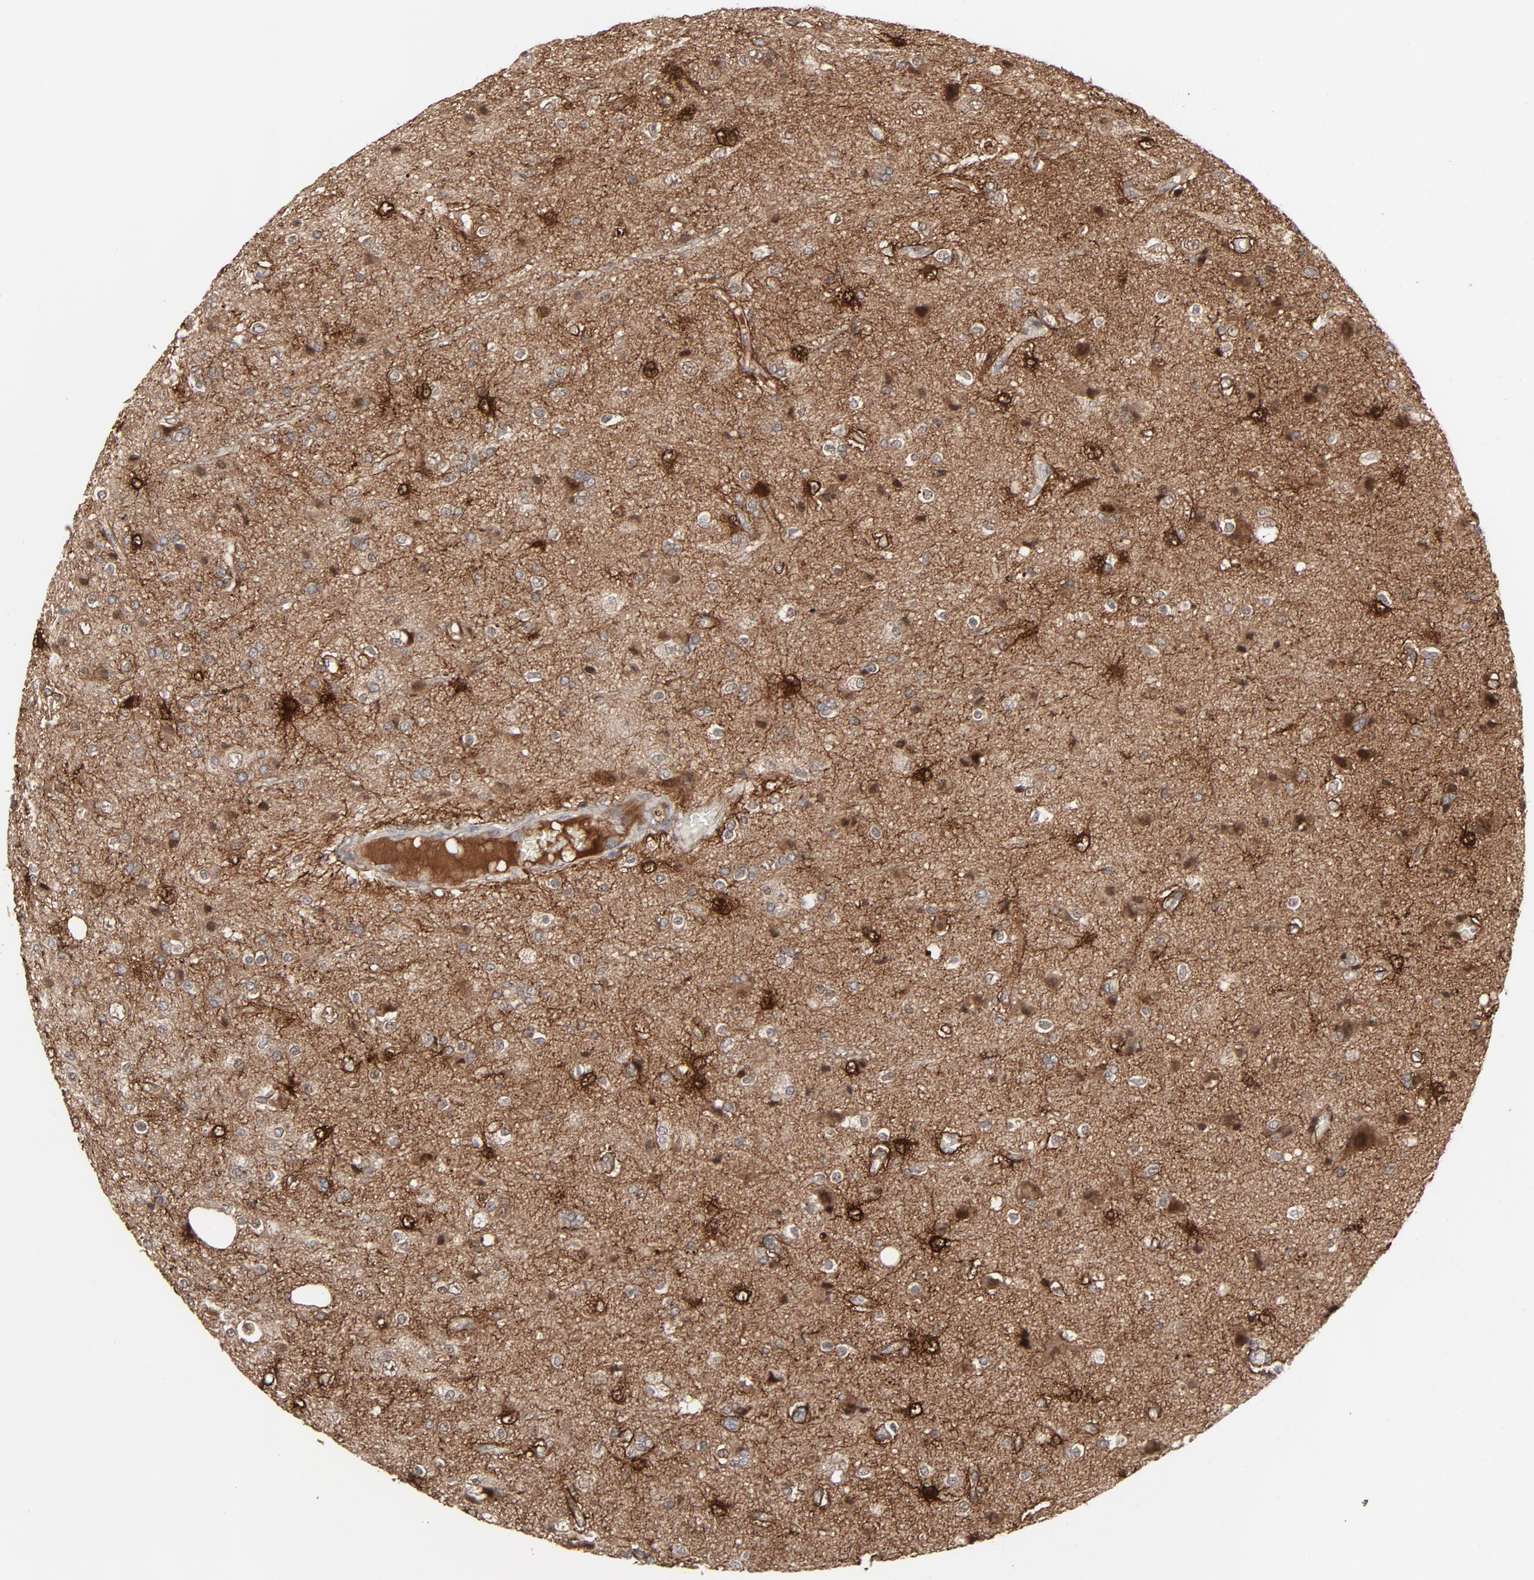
{"staining": {"intensity": "strong", "quantity": ">75%", "location": "cytoplasmic/membranous,nuclear"}, "tissue": "glioma", "cell_type": "Tumor cells", "image_type": "cancer", "snomed": [{"axis": "morphology", "description": "Glioma, malignant, High grade"}, {"axis": "topography", "description": "Brain"}], "caption": "The photomicrograph exhibits staining of glioma, revealing strong cytoplasmic/membranous and nuclear protein positivity (brown color) within tumor cells.", "gene": "MT3", "patient": {"sex": "male", "age": 47}}